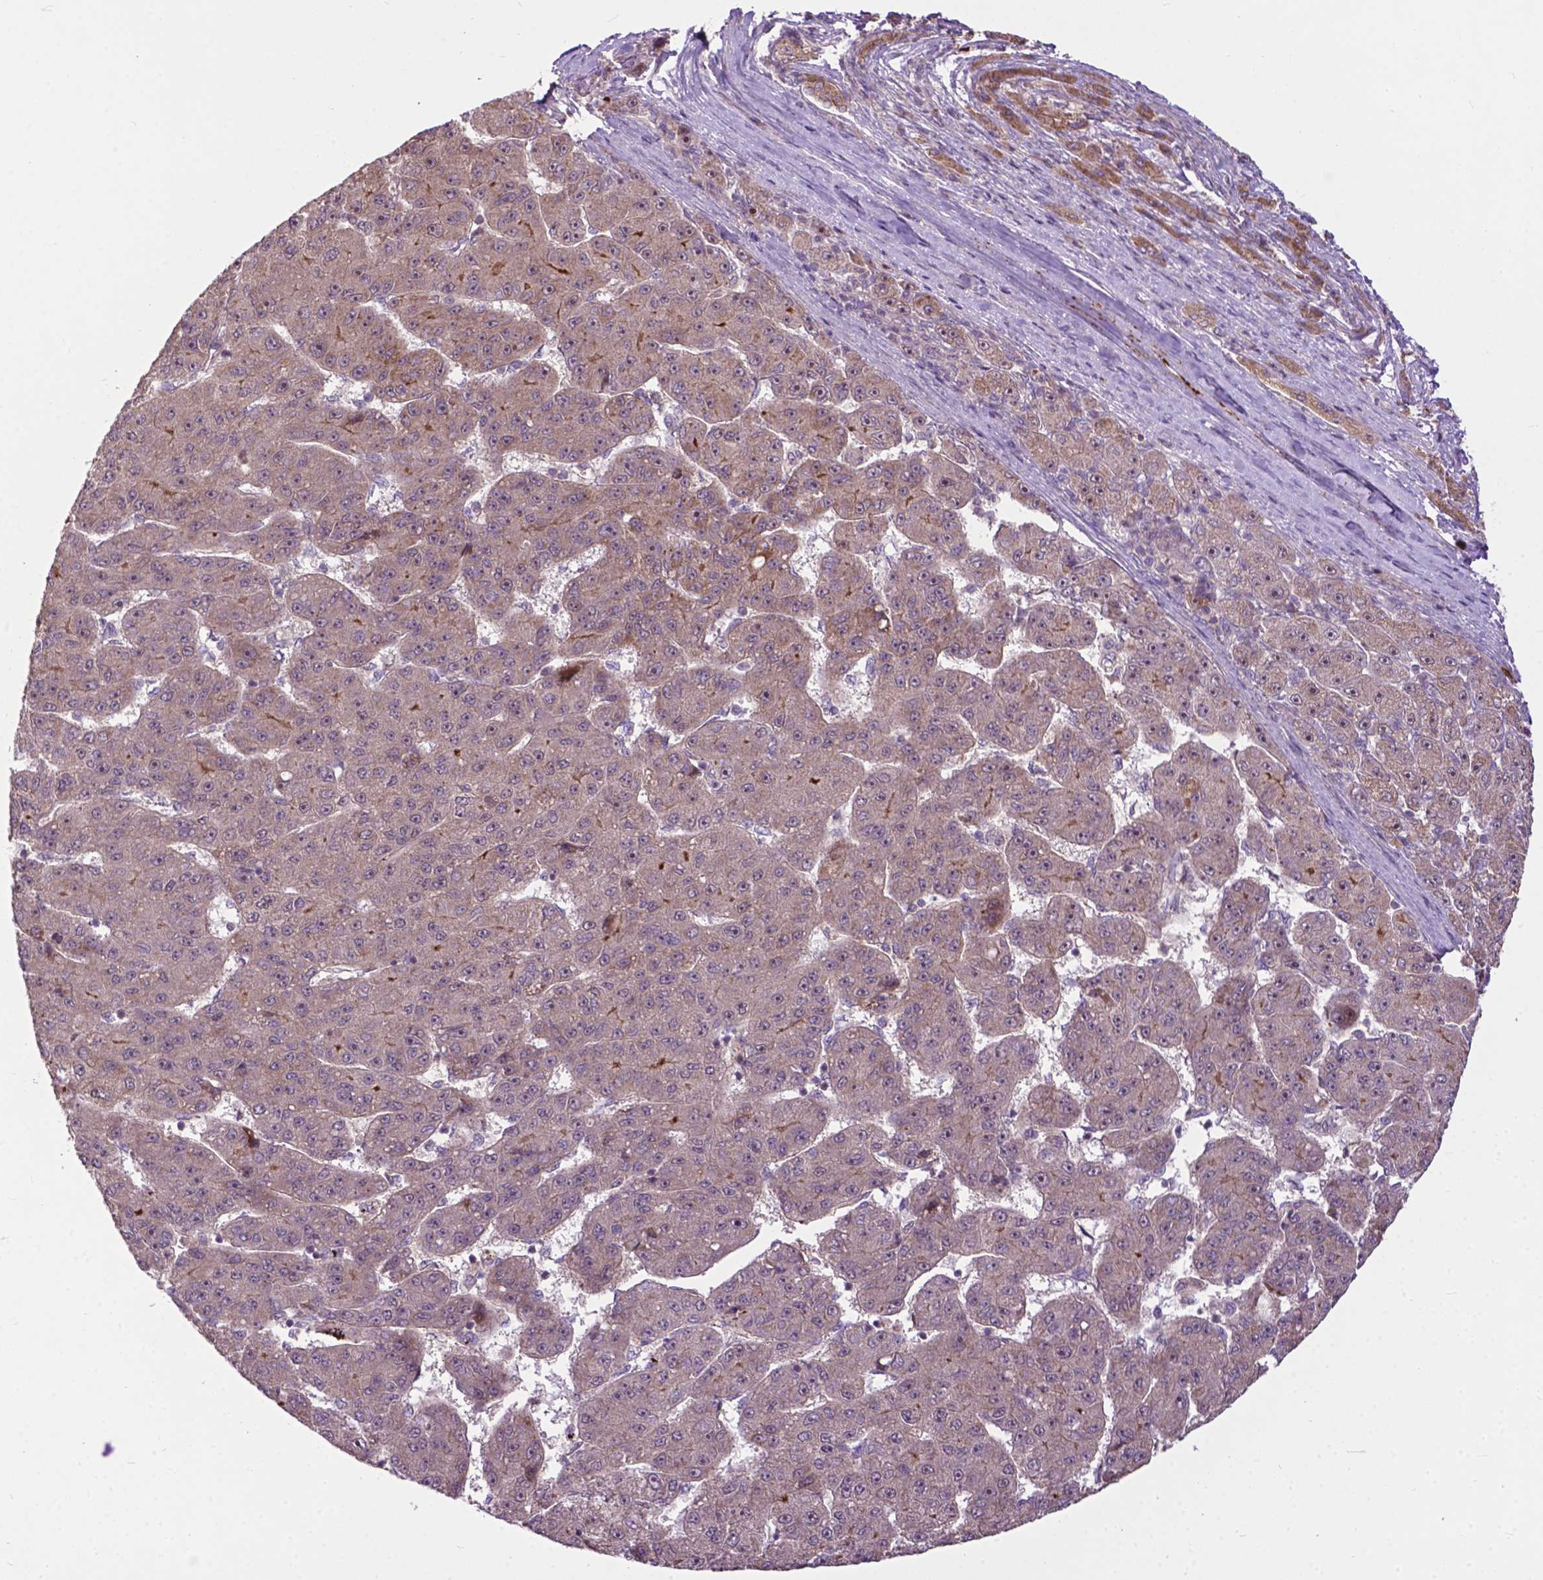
{"staining": {"intensity": "negative", "quantity": "none", "location": "none"}, "tissue": "liver cancer", "cell_type": "Tumor cells", "image_type": "cancer", "snomed": [{"axis": "morphology", "description": "Carcinoma, Hepatocellular, NOS"}, {"axis": "topography", "description": "Liver"}], "caption": "A histopathology image of human liver hepatocellular carcinoma is negative for staining in tumor cells.", "gene": "PARP3", "patient": {"sex": "male", "age": 67}}